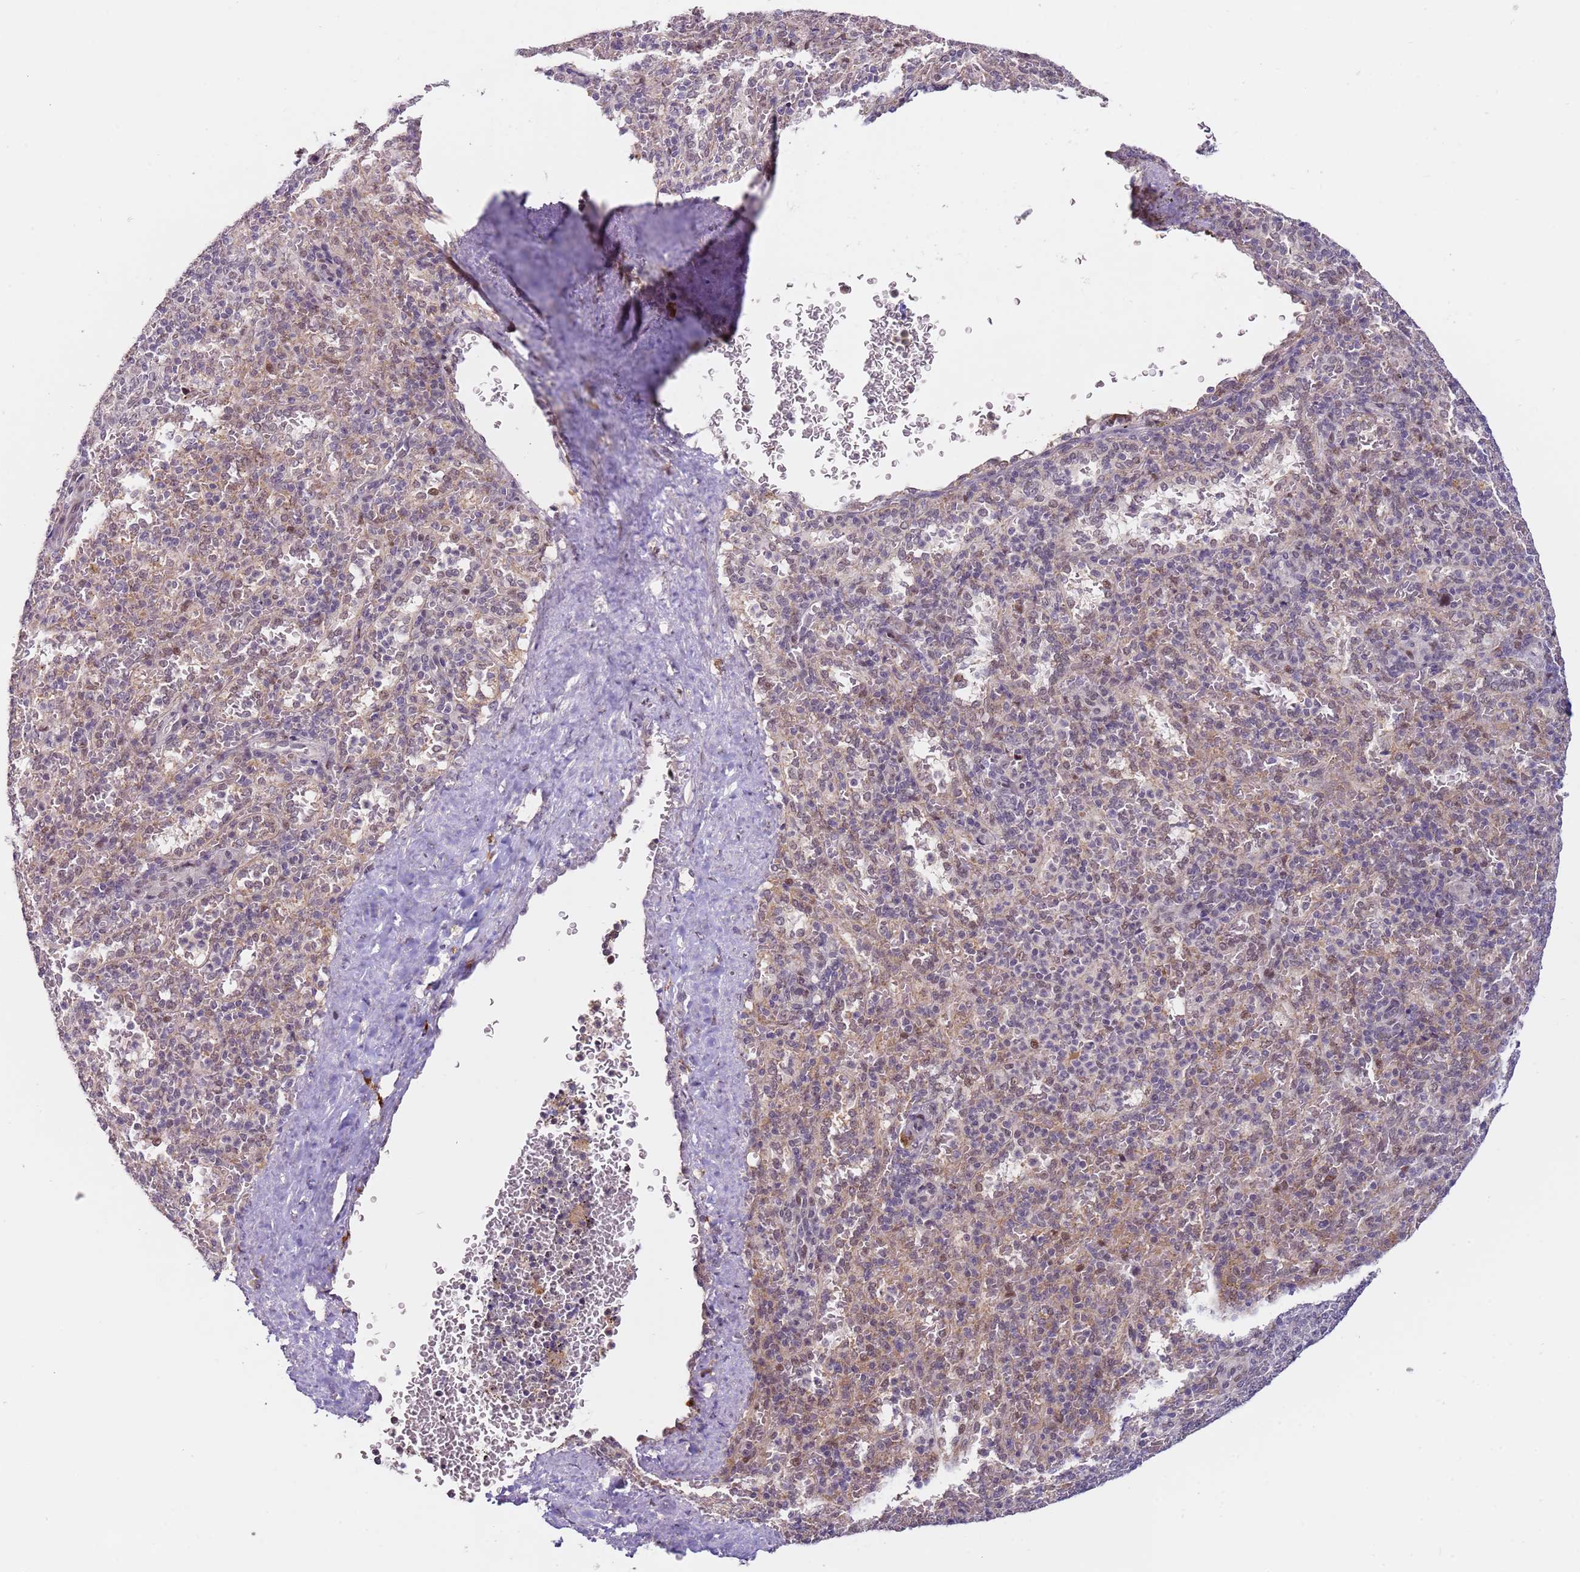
{"staining": {"intensity": "weak", "quantity": "<25%", "location": "nuclear"}, "tissue": "spleen", "cell_type": "Cells in red pulp", "image_type": "normal", "snomed": [{"axis": "morphology", "description": "Normal tissue, NOS"}, {"axis": "topography", "description": "Spleen"}], "caption": "Immunohistochemistry image of benign human spleen stained for a protein (brown), which shows no positivity in cells in red pulp.", "gene": "LGALSL", "patient": {"sex": "female", "age": 21}}